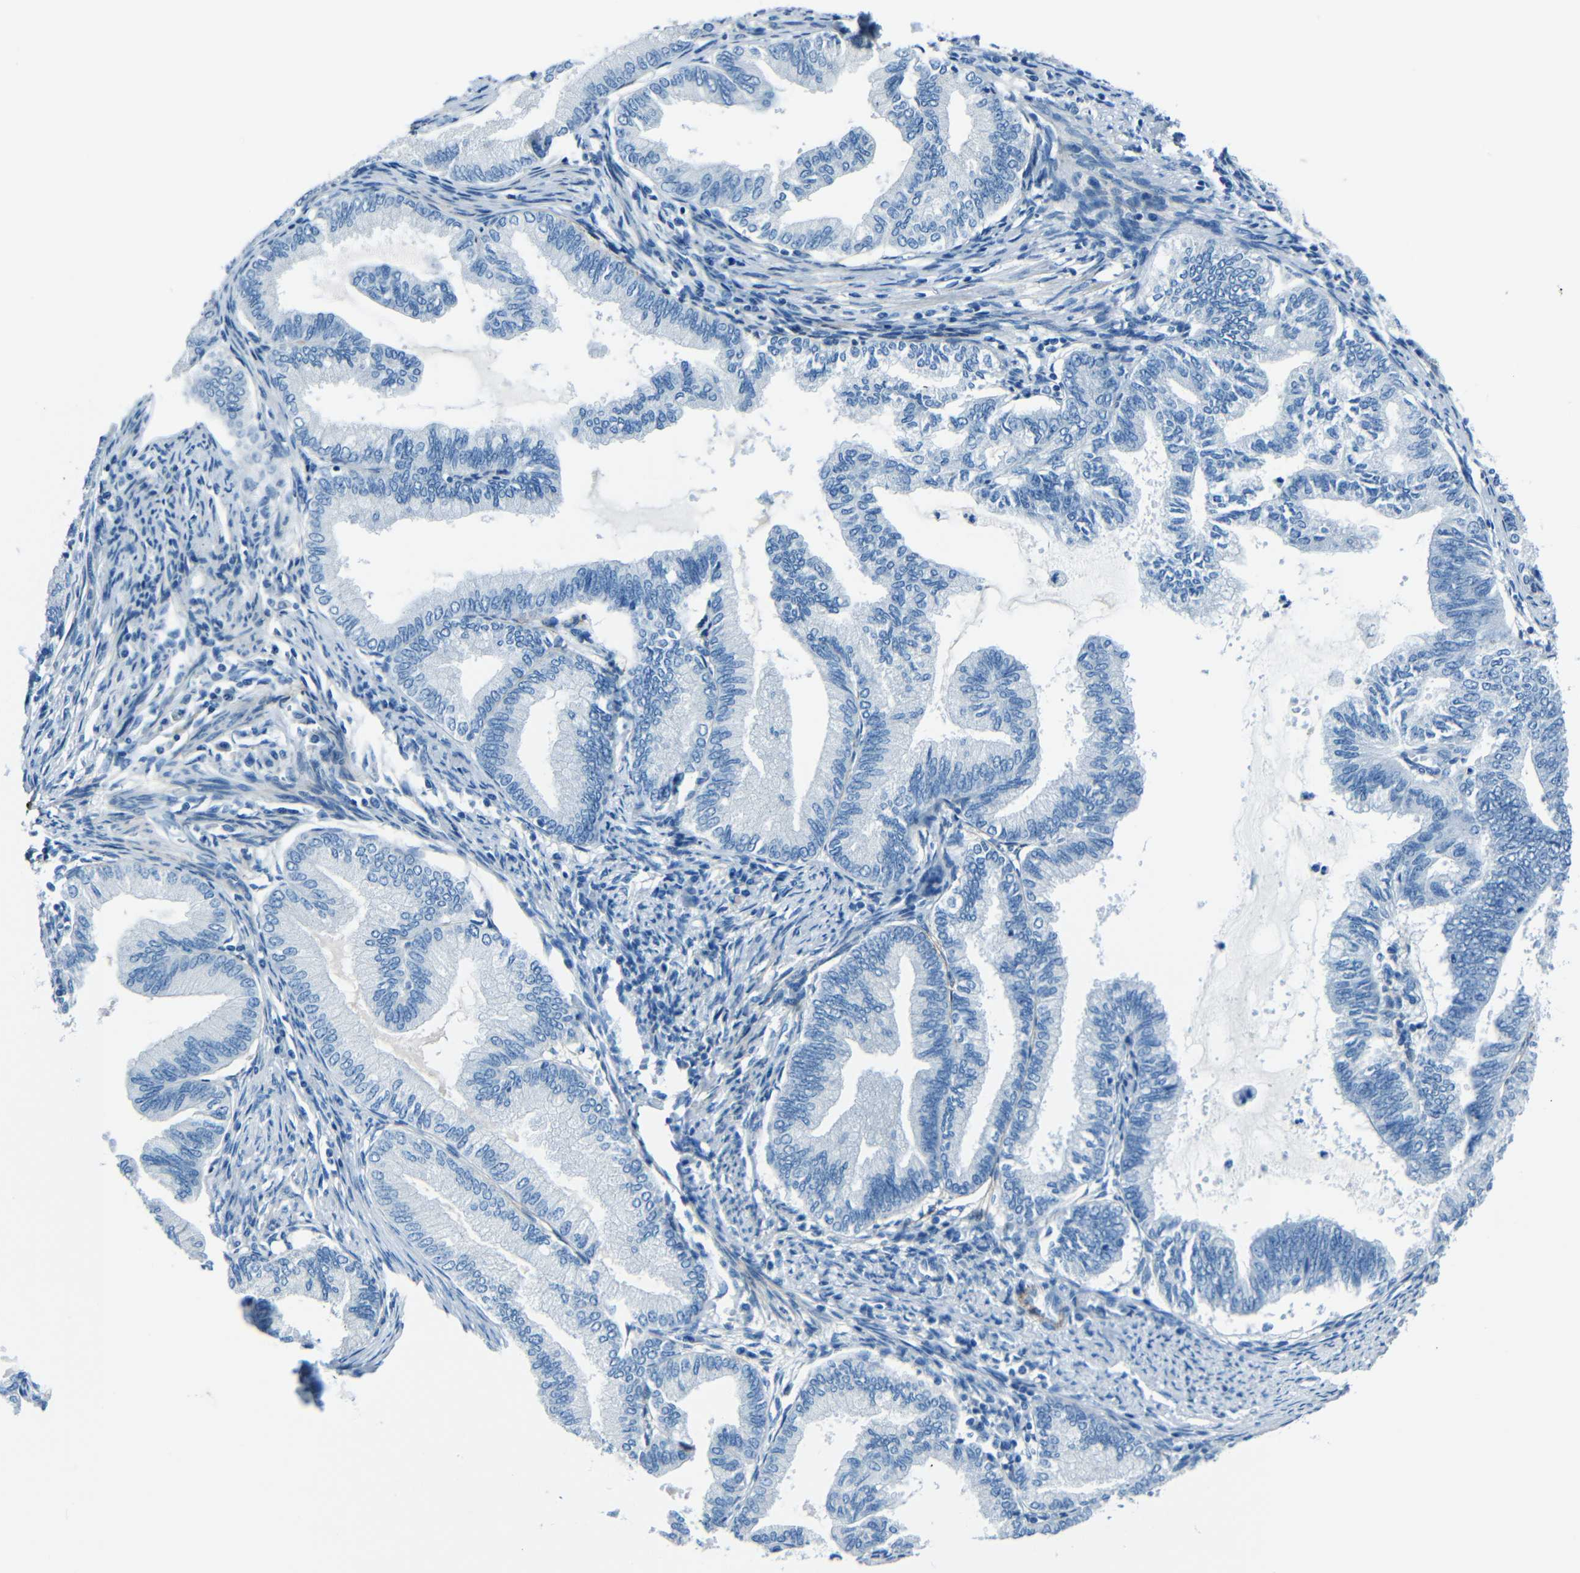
{"staining": {"intensity": "negative", "quantity": "none", "location": "none"}, "tissue": "endometrial cancer", "cell_type": "Tumor cells", "image_type": "cancer", "snomed": [{"axis": "morphology", "description": "Adenocarcinoma, NOS"}, {"axis": "topography", "description": "Endometrium"}], "caption": "Adenocarcinoma (endometrial) was stained to show a protein in brown. There is no significant staining in tumor cells.", "gene": "FBN2", "patient": {"sex": "female", "age": 86}}